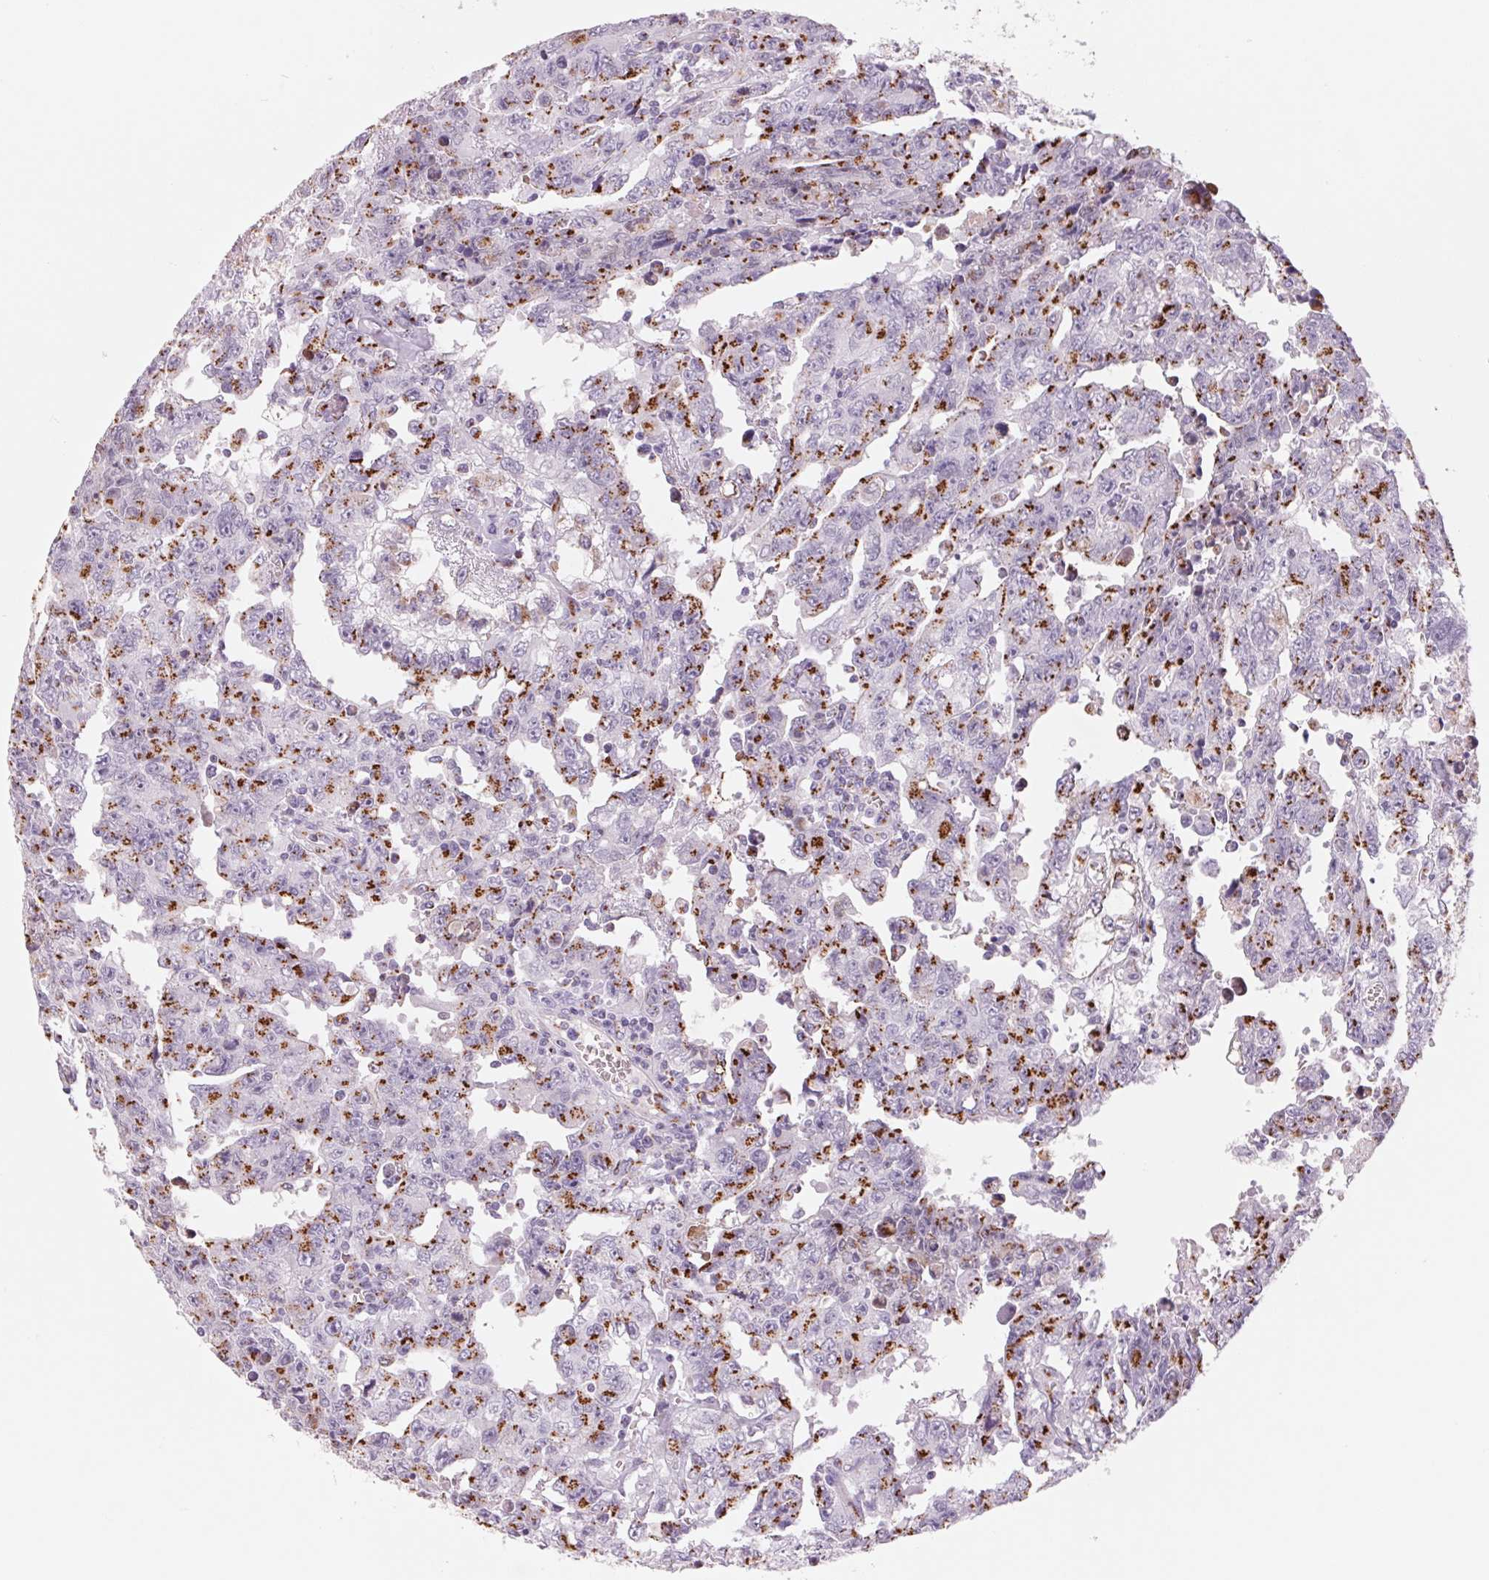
{"staining": {"intensity": "strong", "quantity": "25%-75%", "location": "cytoplasmic/membranous"}, "tissue": "testis cancer", "cell_type": "Tumor cells", "image_type": "cancer", "snomed": [{"axis": "morphology", "description": "Carcinoma, Embryonal, NOS"}, {"axis": "topography", "description": "Testis"}], "caption": "Immunohistochemistry of embryonal carcinoma (testis) displays high levels of strong cytoplasmic/membranous expression in about 25%-75% of tumor cells.", "gene": "GALNT7", "patient": {"sex": "male", "age": 24}}